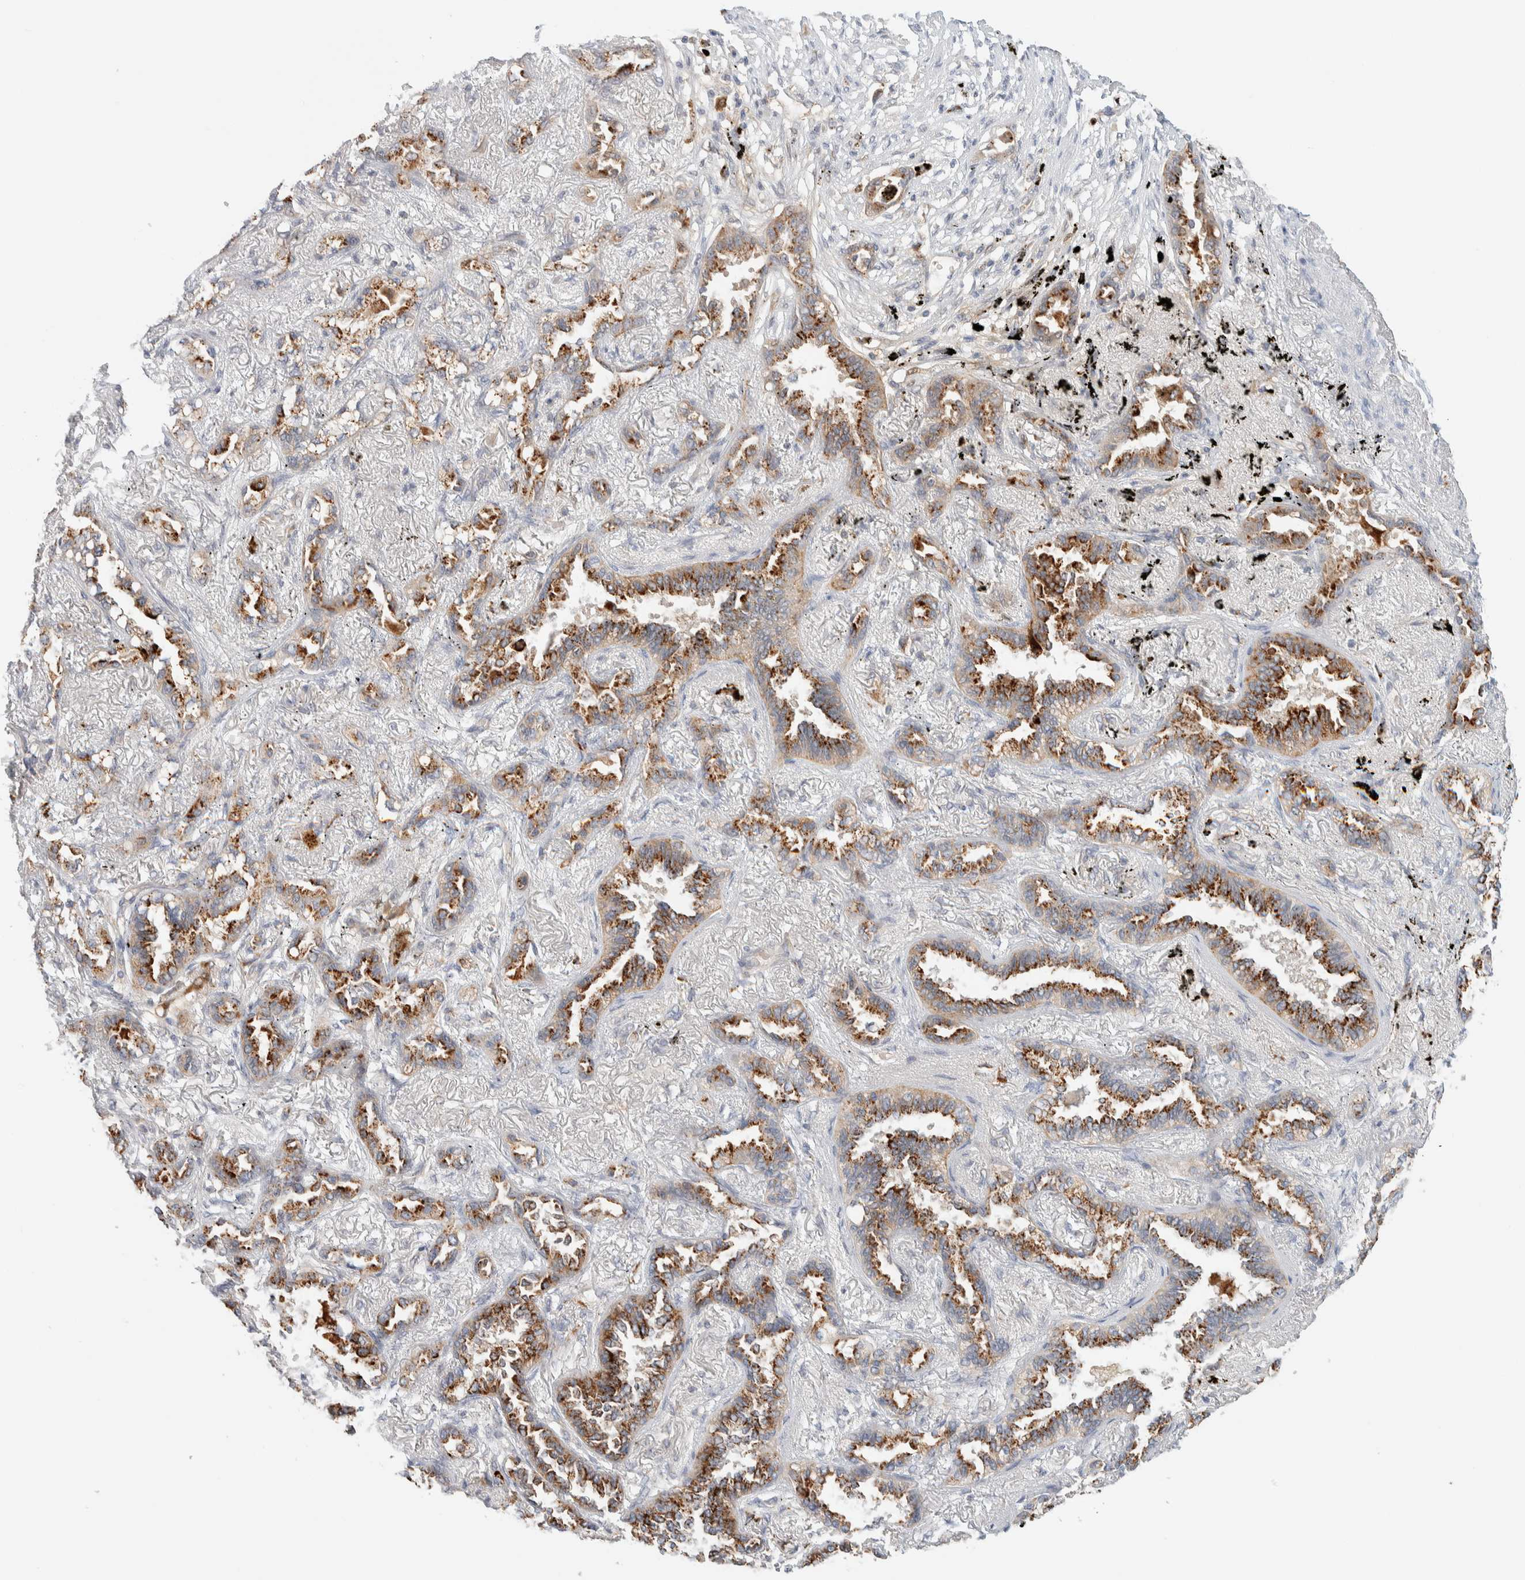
{"staining": {"intensity": "strong", "quantity": ">75%", "location": "cytoplasmic/membranous"}, "tissue": "lung cancer", "cell_type": "Tumor cells", "image_type": "cancer", "snomed": [{"axis": "morphology", "description": "Adenocarcinoma, NOS"}, {"axis": "topography", "description": "Lung"}], "caption": "A histopathology image showing strong cytoplasmic/membranous expression in about >75% of tumor cells in lung cancer (adenocarcinoma), as visualized by brown immunohistochemical staining.", "gene": "GCLM", "patient": {"sex": "male", "age": 59}}